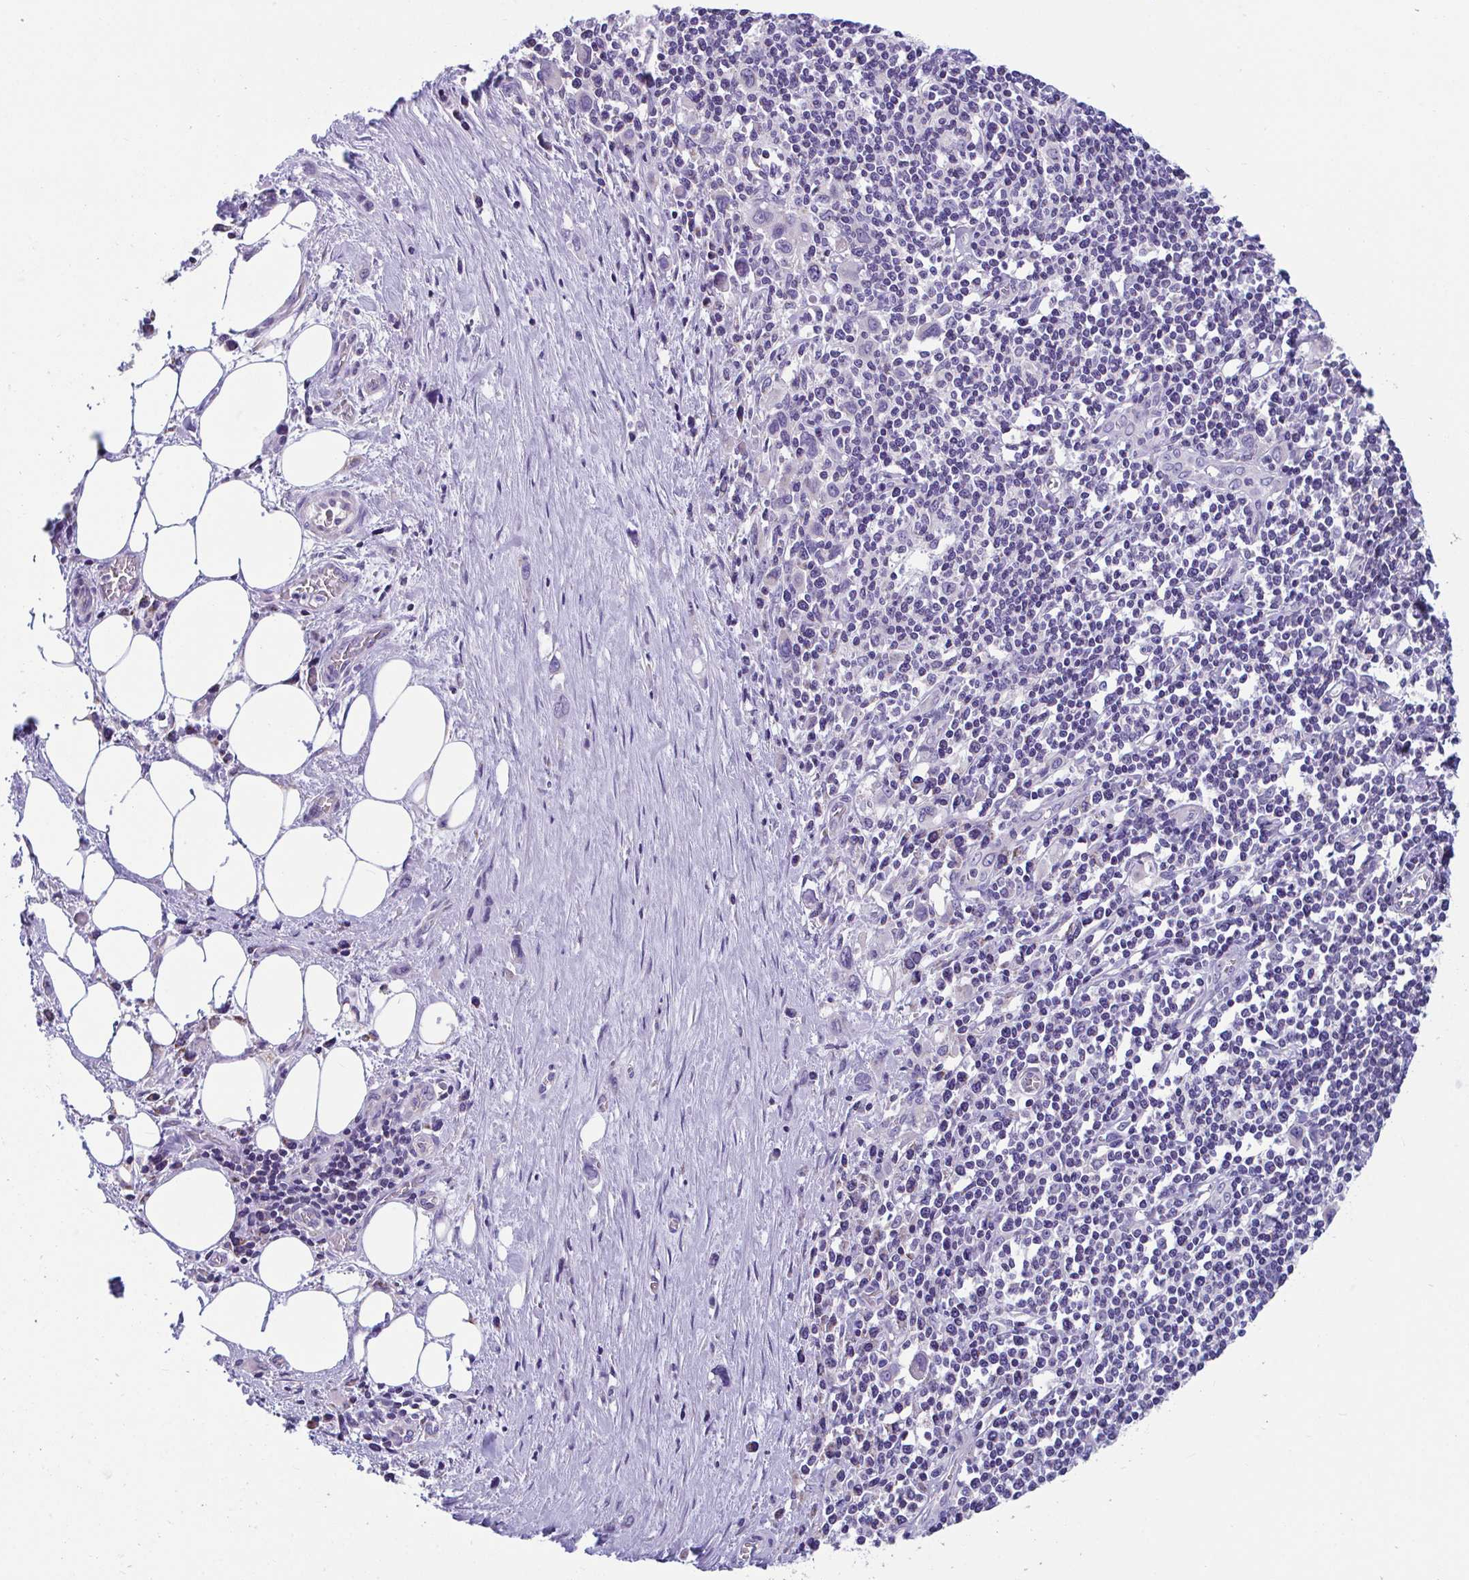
{"staining": {"intensity": "negative", "quantity": "none", "location": "none"}, "tissue": "stomach cancer", "cell_type": "Tumor cells", "image_type": "cancer", "snomed": [{"axis": "morphology", "description": "Adenocarcinoma, NOS"}, {"axis": "topography", "description": "Stomach, upper"}], "caption": "This is a micrograph of IHC staining of stomach adenocarcinoma, which shows no expression in tumor cells.", "gene": "OR13A1", "patient": {"sex": "male", "age": 75}}